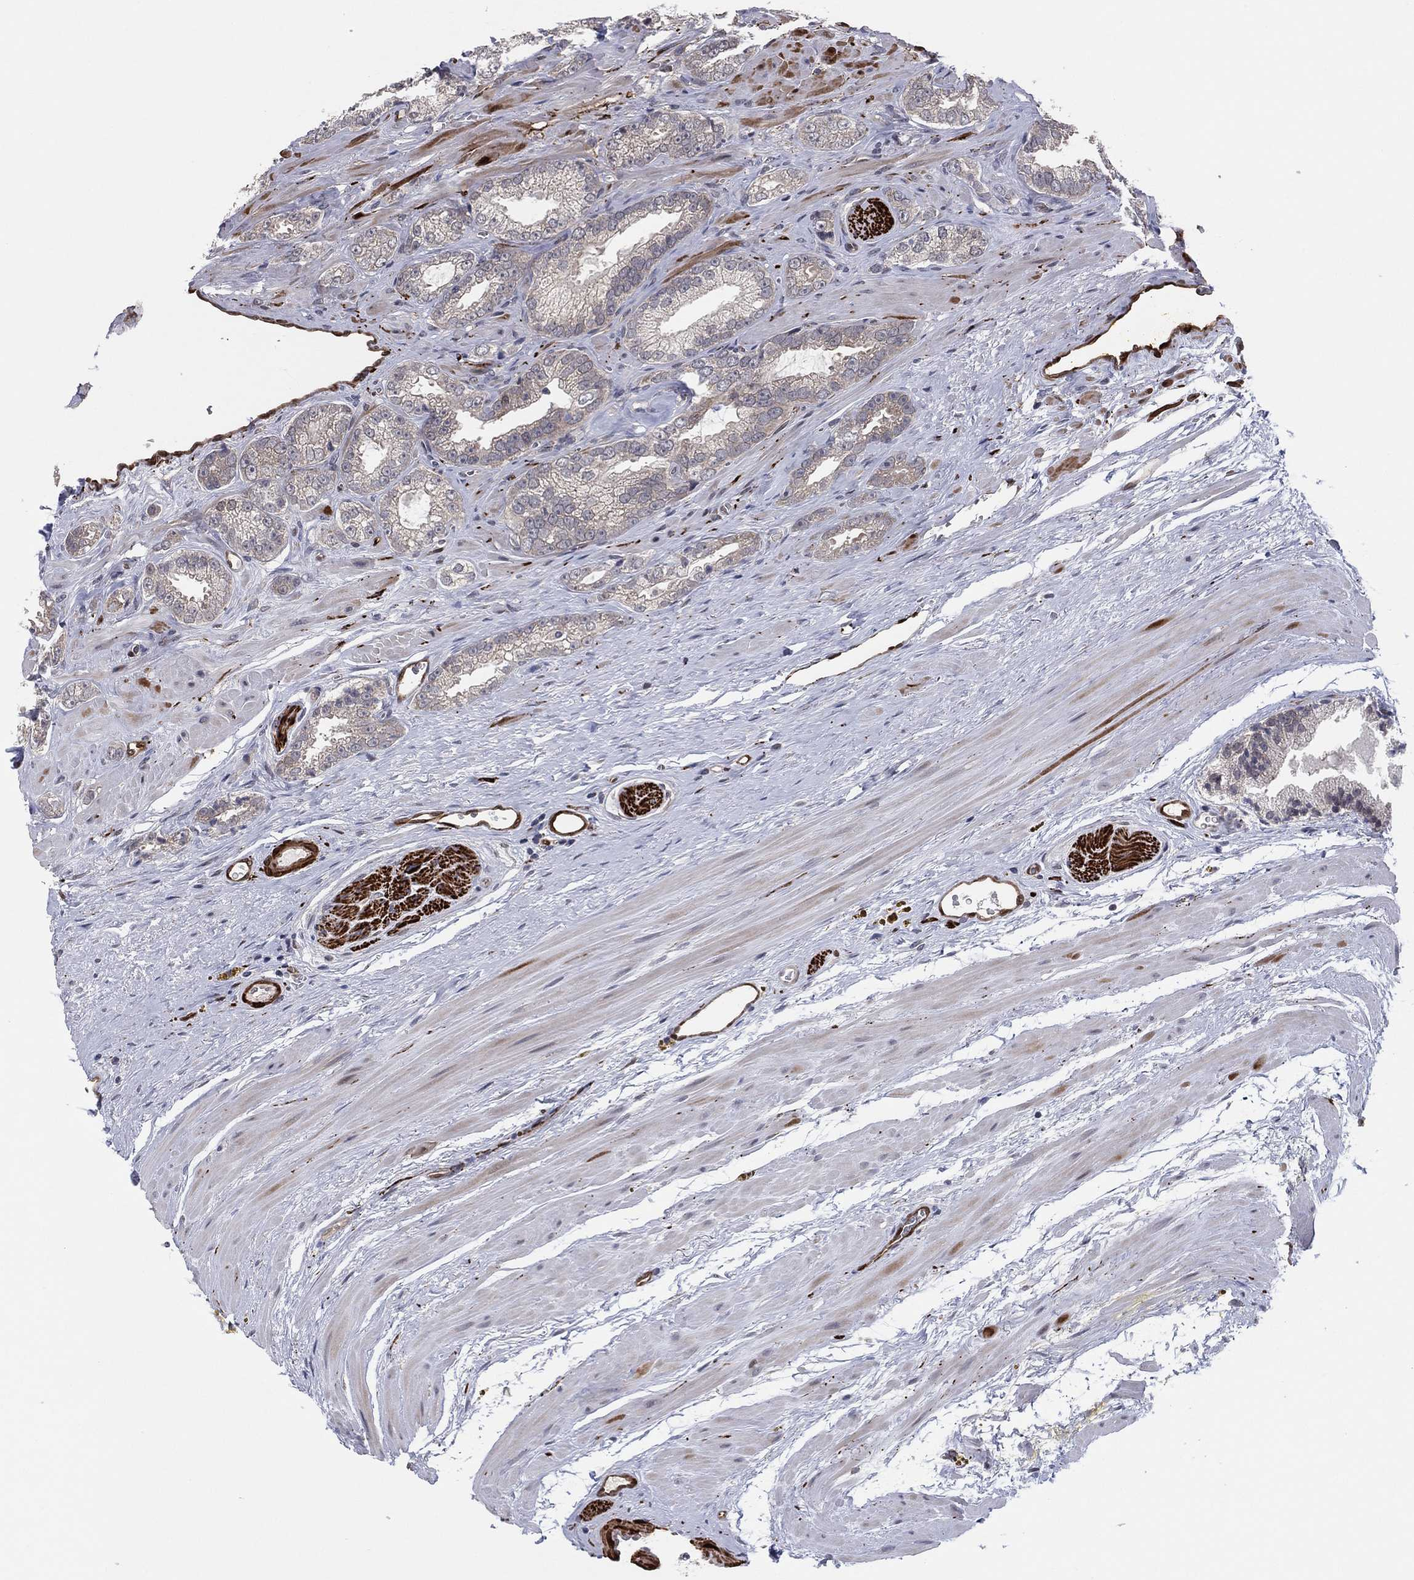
{"staining": {"intensity": "negative", "quantity": "none", "location": "none"}, "tissue": "prostate cancer", "cell_type": "Tumor cells", "image_type": "cancer", "snomed": [{"axis": "morphology", "description": "Adenocarcinoma, NOS"}, {"axis": "topography", "description": "Prostate"}], "caption": "Histopathology image shows no significant protein staining in tumor cells of adenocarcinoma (prostate).", "gene": "SNCG", "patient": {"sex": "male", "age": 67}}